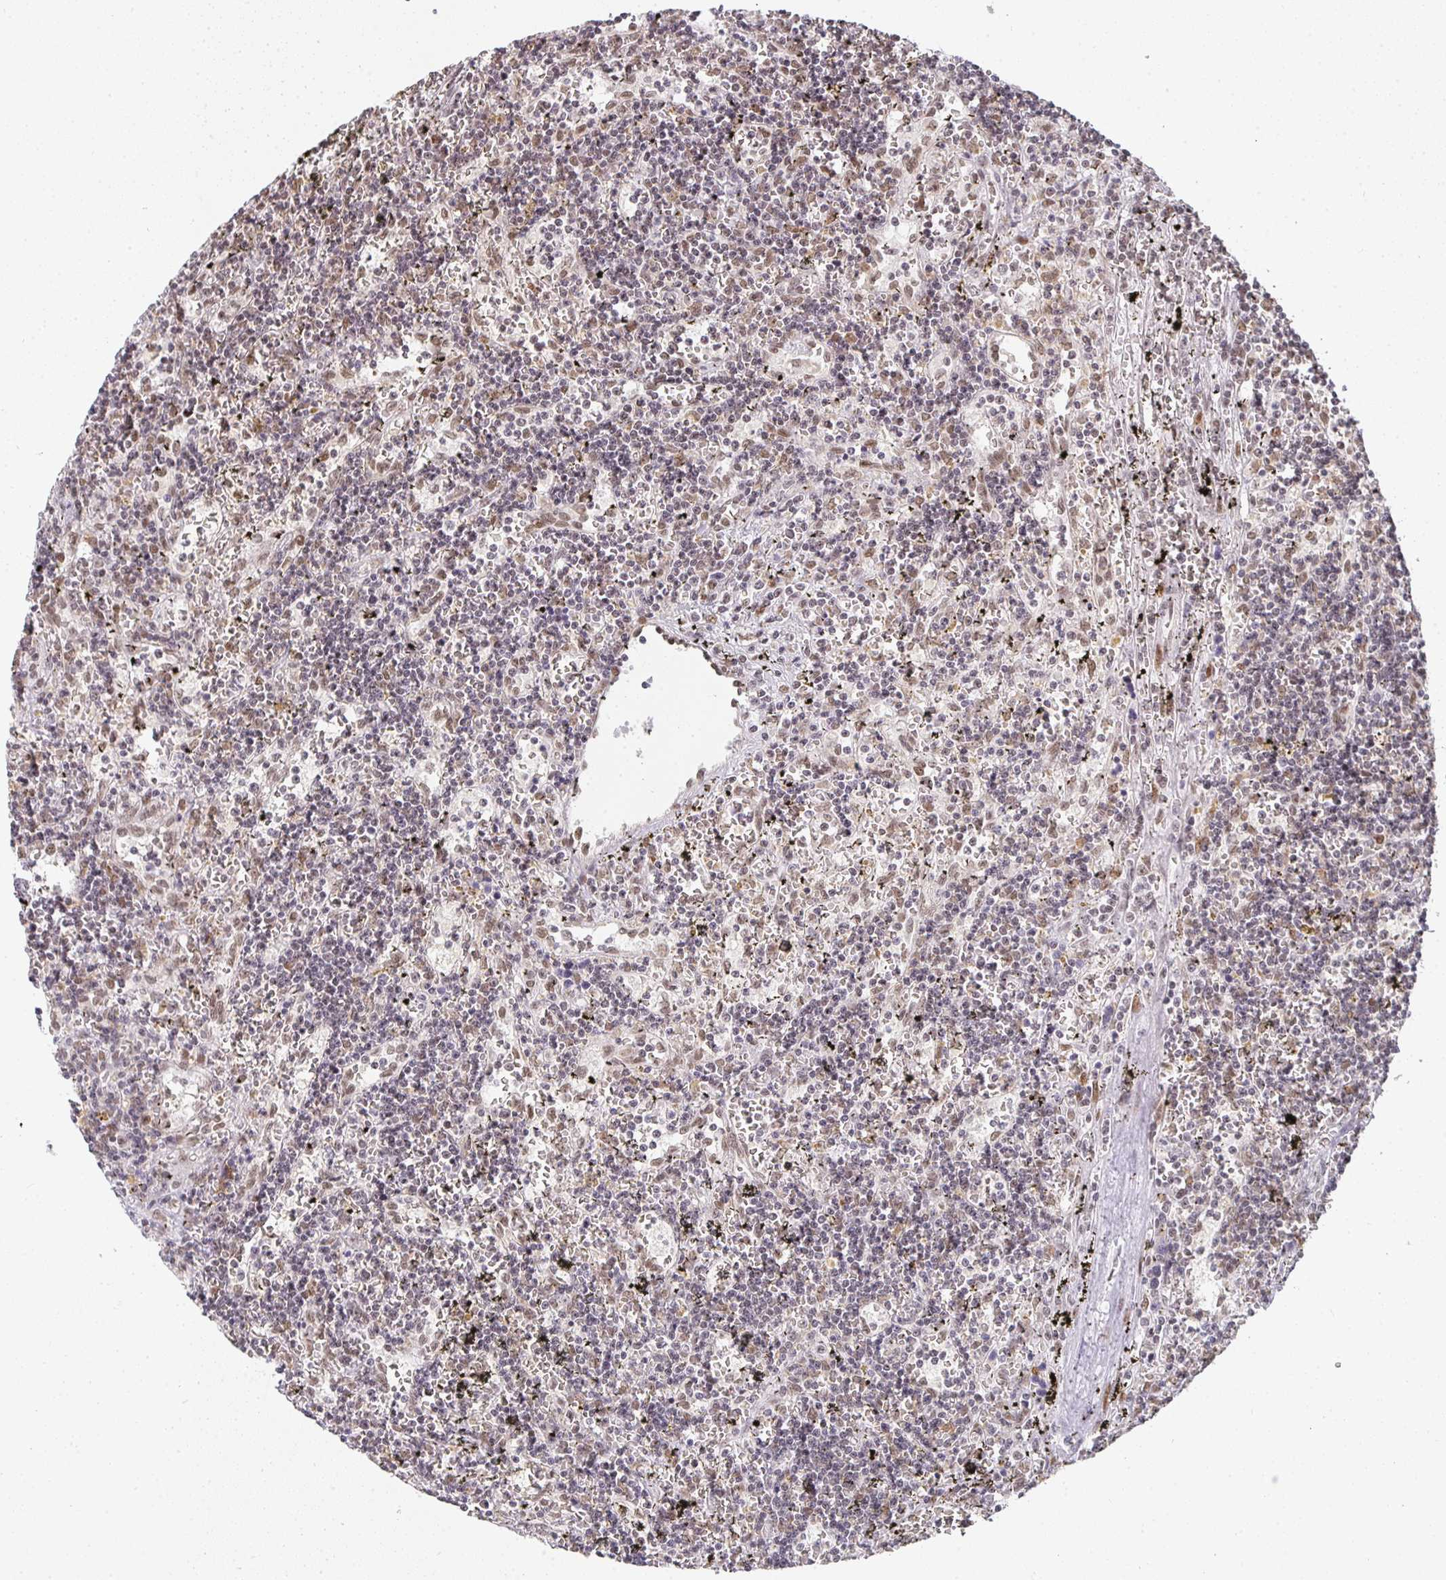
{"staining": {"intensity": "negative", "quantity": "none", "location": "none"}, "tissue": "lymphoma", "cell_type": "Tumor cells", "image_type": "cancer", "snomed": [{"axis": "morphology", "description": "Malignant lymphoma, non-Hodgkin's type, Low grade"}, {"axis": "topography", "description": "Spleen"}], "caption": "Tumor cells show no significant staining in lymphoma.", "gene": "SMARCA2", "patient": {"sex": "male", "age": 60}}